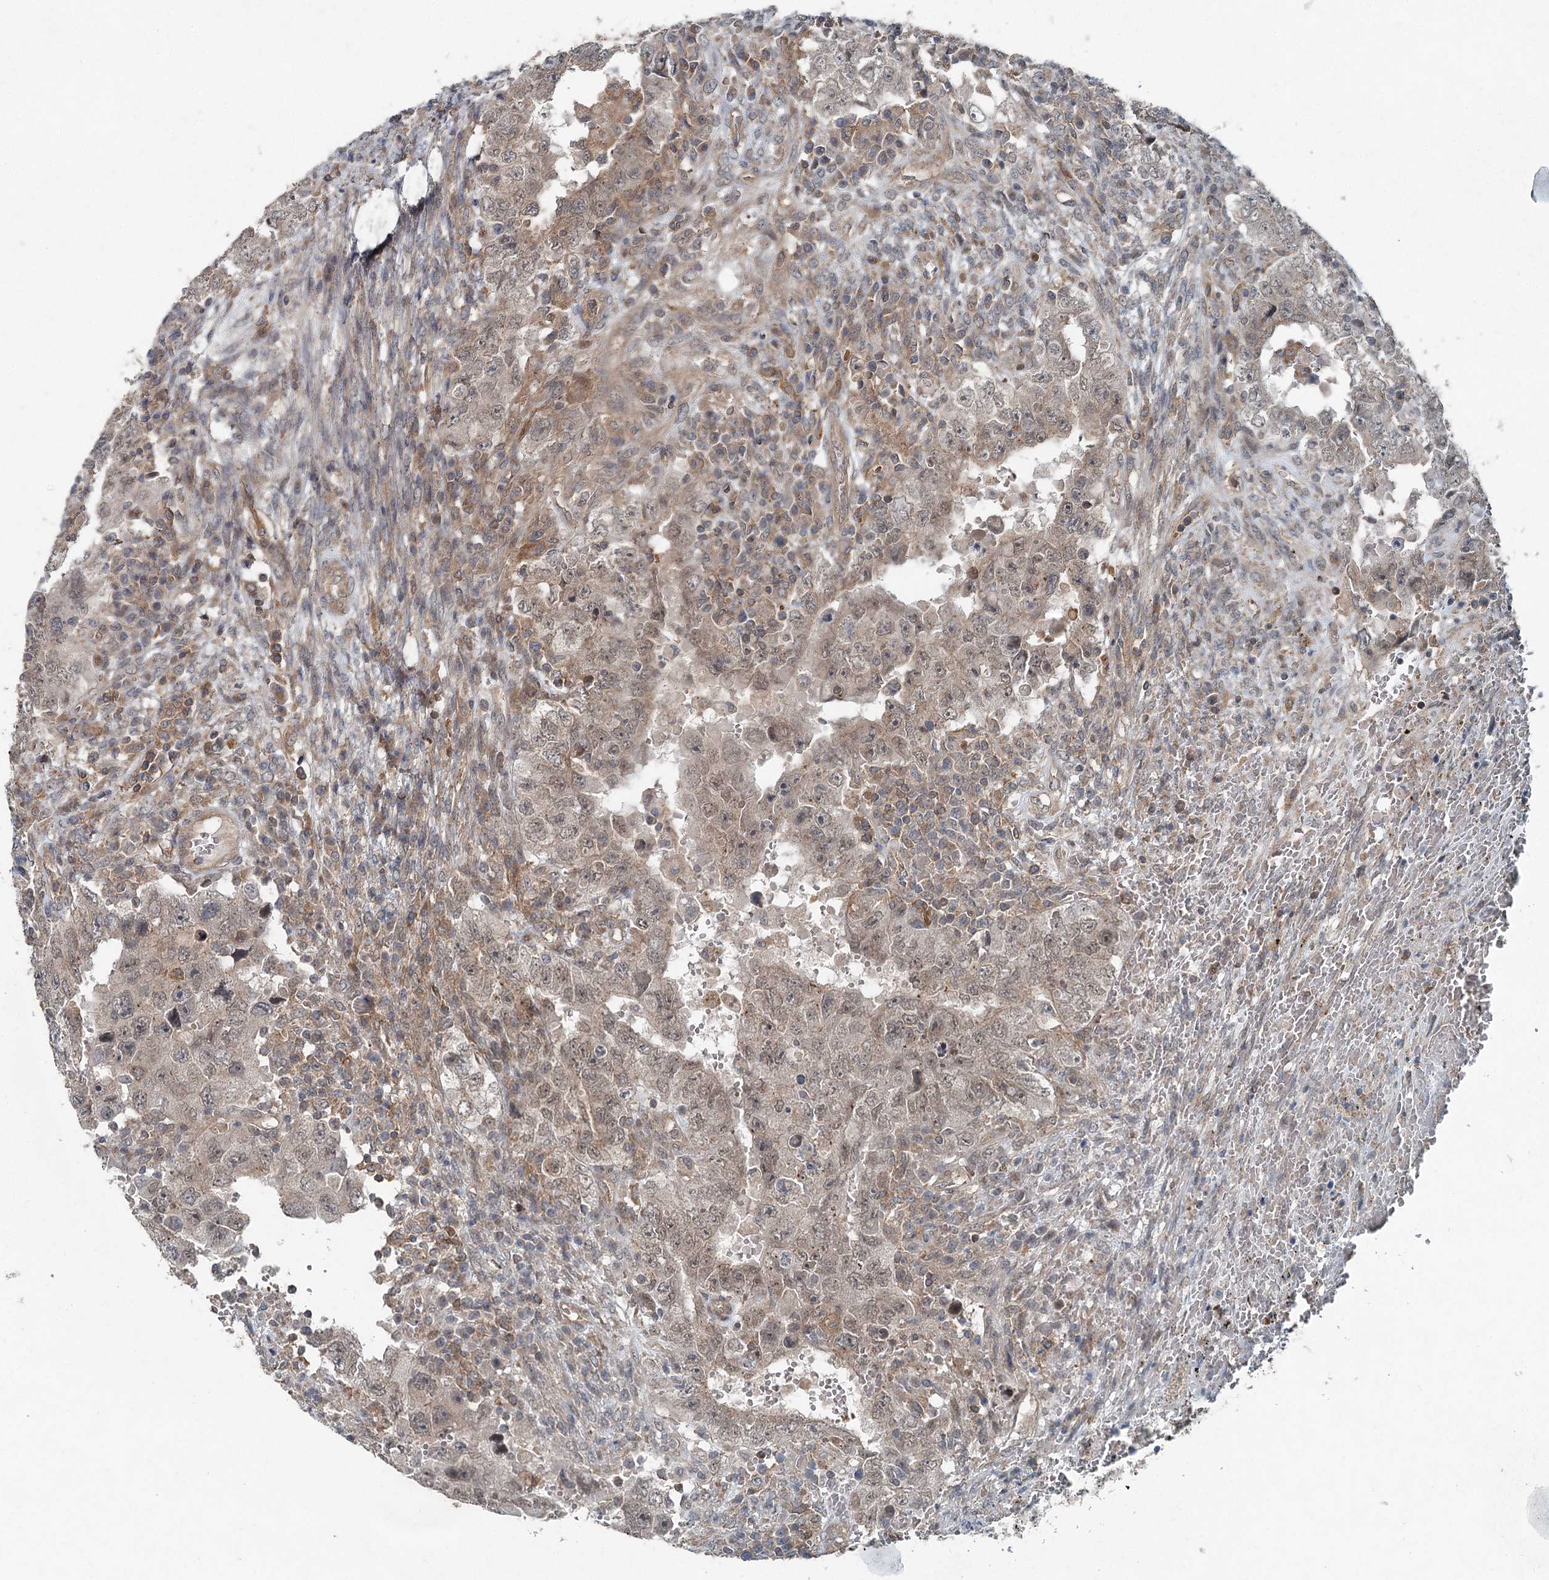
{"staining": {"intensity": "weak", "quantity": ">75%", "location": "cytoplasmic/membranous,nuclear"}, "tissue": "testis cancer", "cell_type": "Tumor cells", "image_type": "cancer", "snomed": [{"axis": "morphology", "description": "Carcinoma, Embryonal, NOS"}, {"axis": "topography", "description": "Testis"}], "caption": "DAB (3,3'-diaminobenzidine) immunohistochemical staining of testis cancer (embryonal carcinoma) demonstrates weak cytoplasmic/membranous and nuclear protein positivity in approximately >75% of tumor cells.", "gene": "SKIC3", "patient": {"sex": "male", "age": 26}}